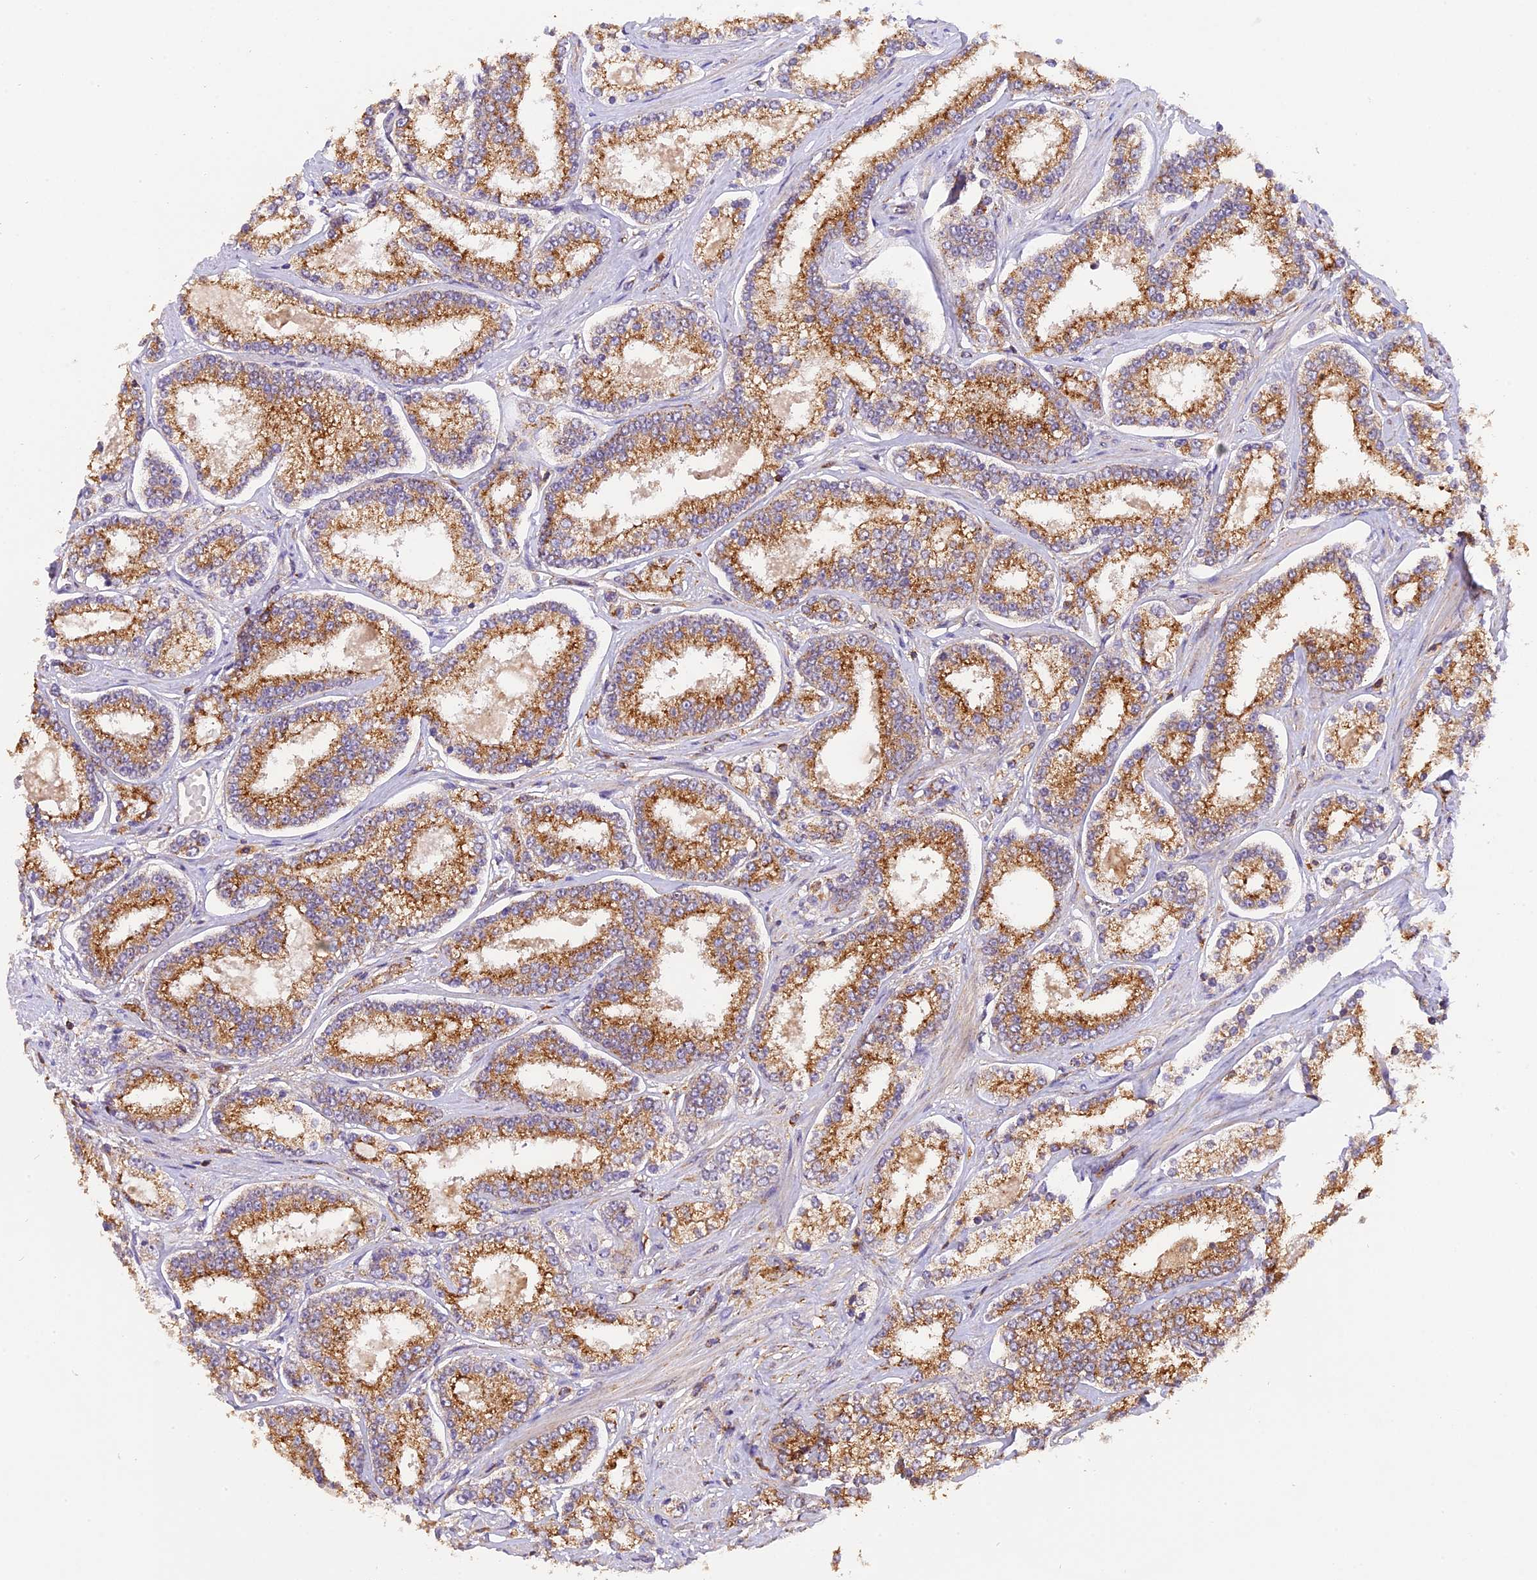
{"staining": {"intensity": "moderate", "quantity": ">75%", "location": "cytoplasmic/membranous"}, "tissue": "prostate cancer", "cell_type": "Tumor cells", "image_type": "cancer", "snomed": [{"axis": "morphology", "description": "Normal tissue, NOS"}, {"axis": "morphology", "description": "Adenocarcinoma, High grade"}, {"axis": "topography", "description": "Prostate"}], "caption": "Prostate cancer (high-grade adenocarcinoma) stained for a protein displays moderate cytoplasmic/membranous positivity in tumor cells. The staining is performed using DAB brown chromogen to label protein expression. The nuclei are counter-stained blue using hematoxylin.", "gene": "PEX3", "patient": {"sex": "male", "age": 83}}